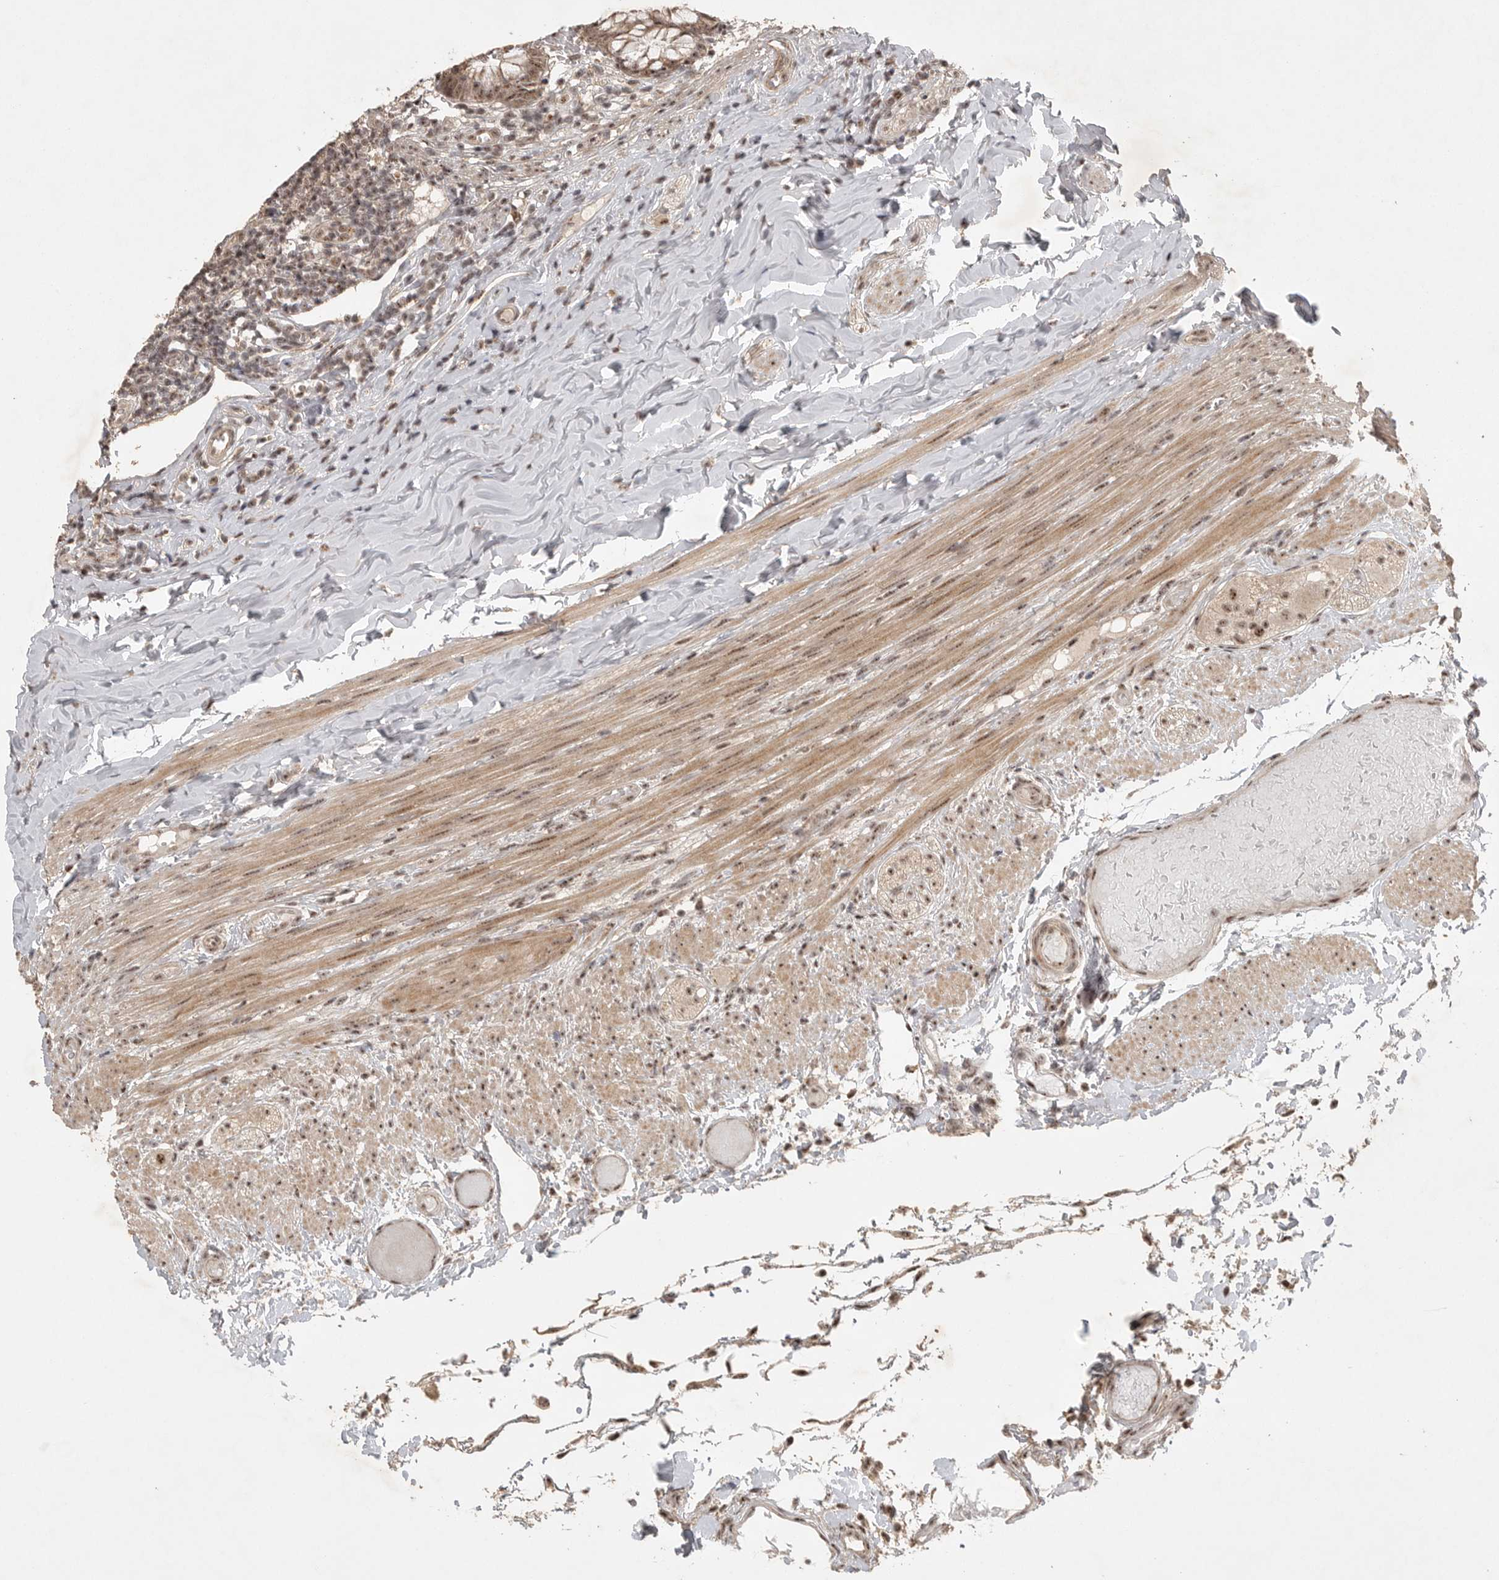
{"staining": {"intensity": "moderate", "quantity": ">75%", "location": "nuclear"}, "tissue": "appendix", "cell_type": "Glandular cells", "image_type": "normal", "snomed": [{"axis": "morphology", "description": "Normal tissue, NOS"}, {"axis": "topography", "description": "Appendix"}], "caption": "Immunohistochemical staining of normal appendix displays >75% levels of moderate nuclear protein expression in about >75% of glandular cells. Using DAB (brown) and hematoxylin (blue) stains, captured at high magnification using brightfield microscopy.", "gene": "POMP", "patient": {"sex": "male", "age": 8}}